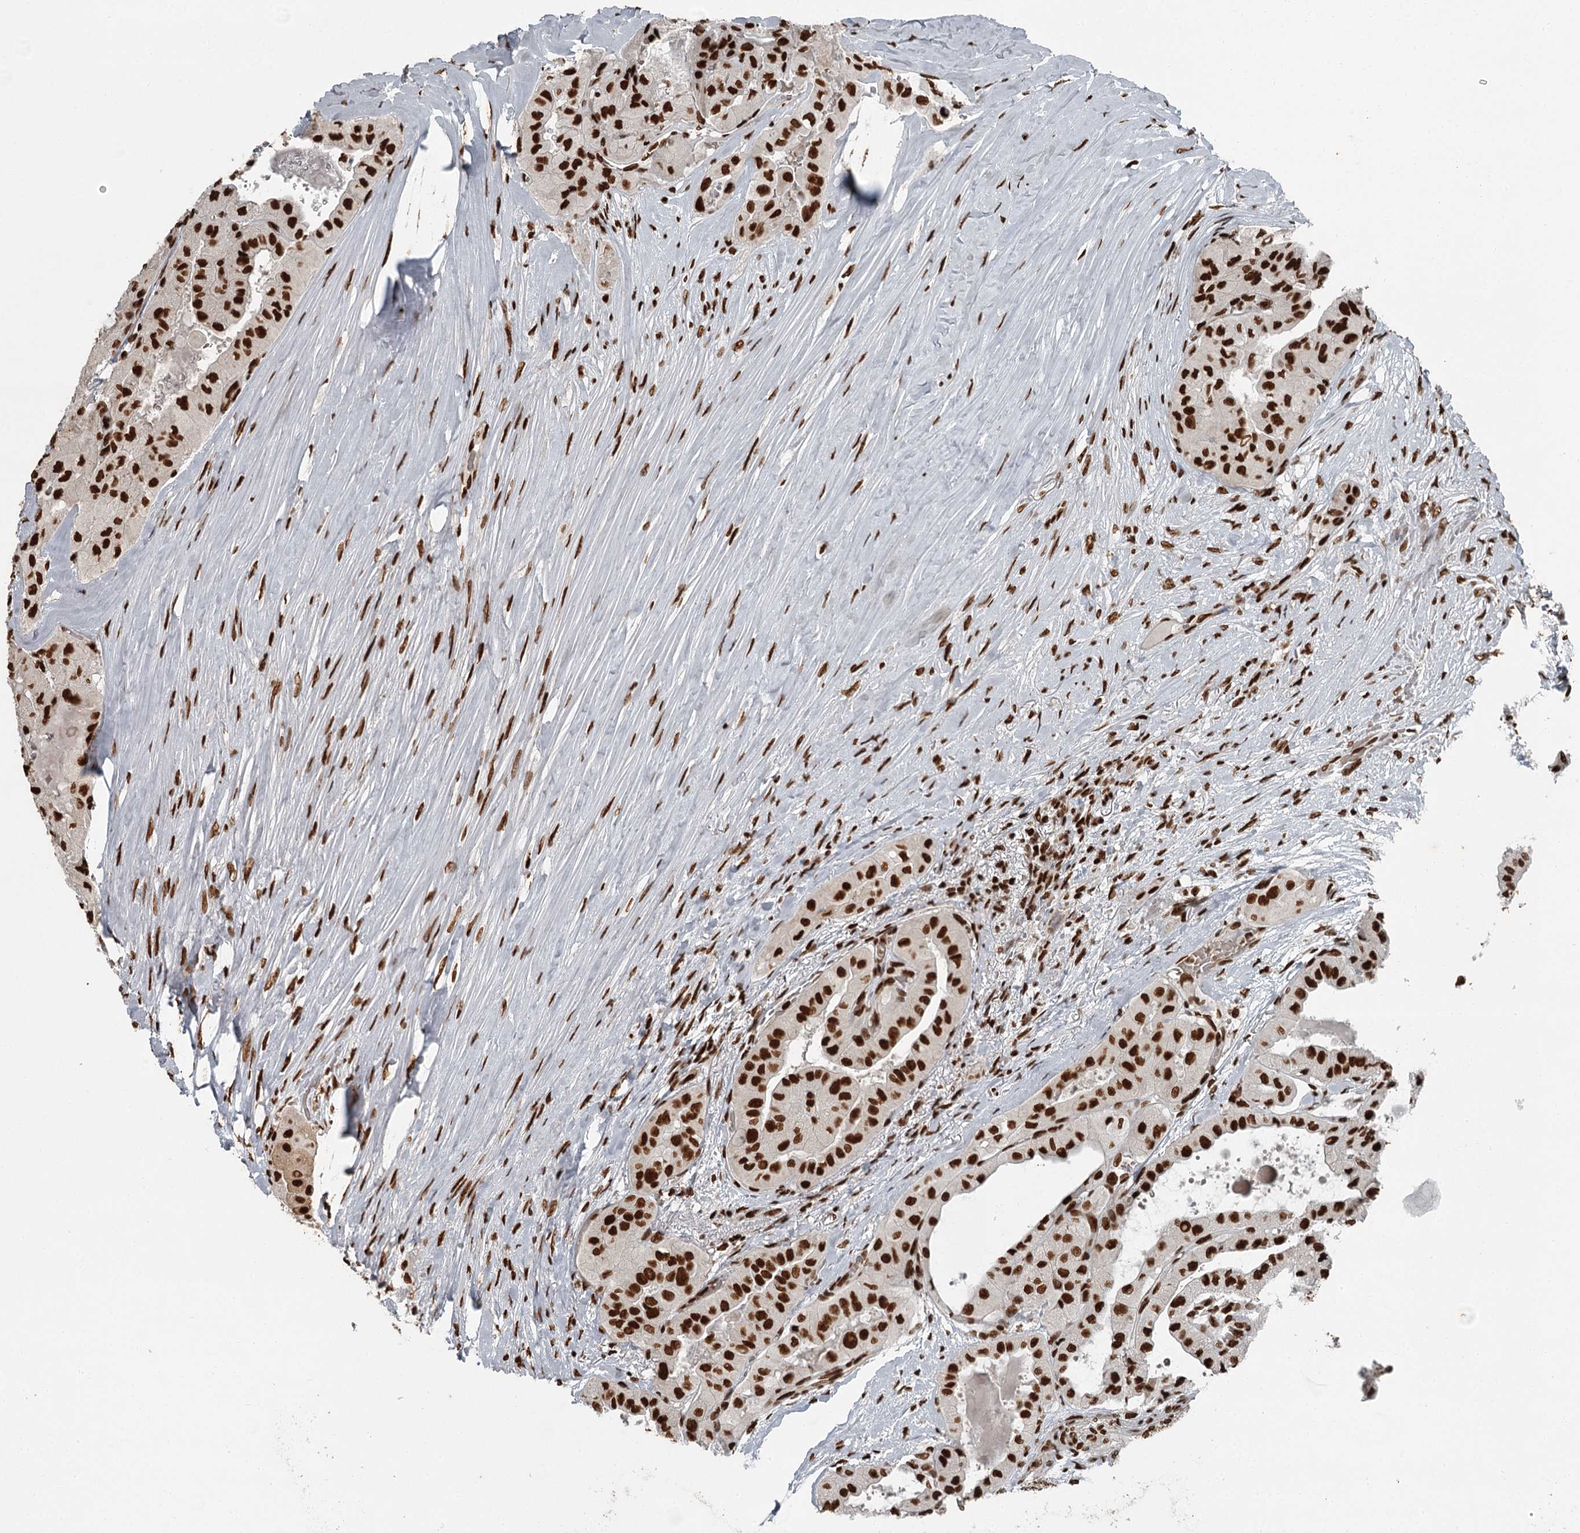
{"staining": {"intensity": "strong", "quantity": ">75%", "location": "nuclear"}, "tissue": "thyroid cancer", "cell_type": "Tumor cells", "image_type": "cancer", "snomed": [{"axis": "morphology", "description": "Papillary adenocarcinoma, NOS"}, {"axis": "topography", "description": "Thyroid gland"}], "caption": "Strong nuclear staining for a protein is seen in about >75% of tumor cells of thyroid papillary adenocarcinoma using immunohistochemistry (IHC).", "gene": "RBBP7", "patient": {"sex": "female", "age": 59}}